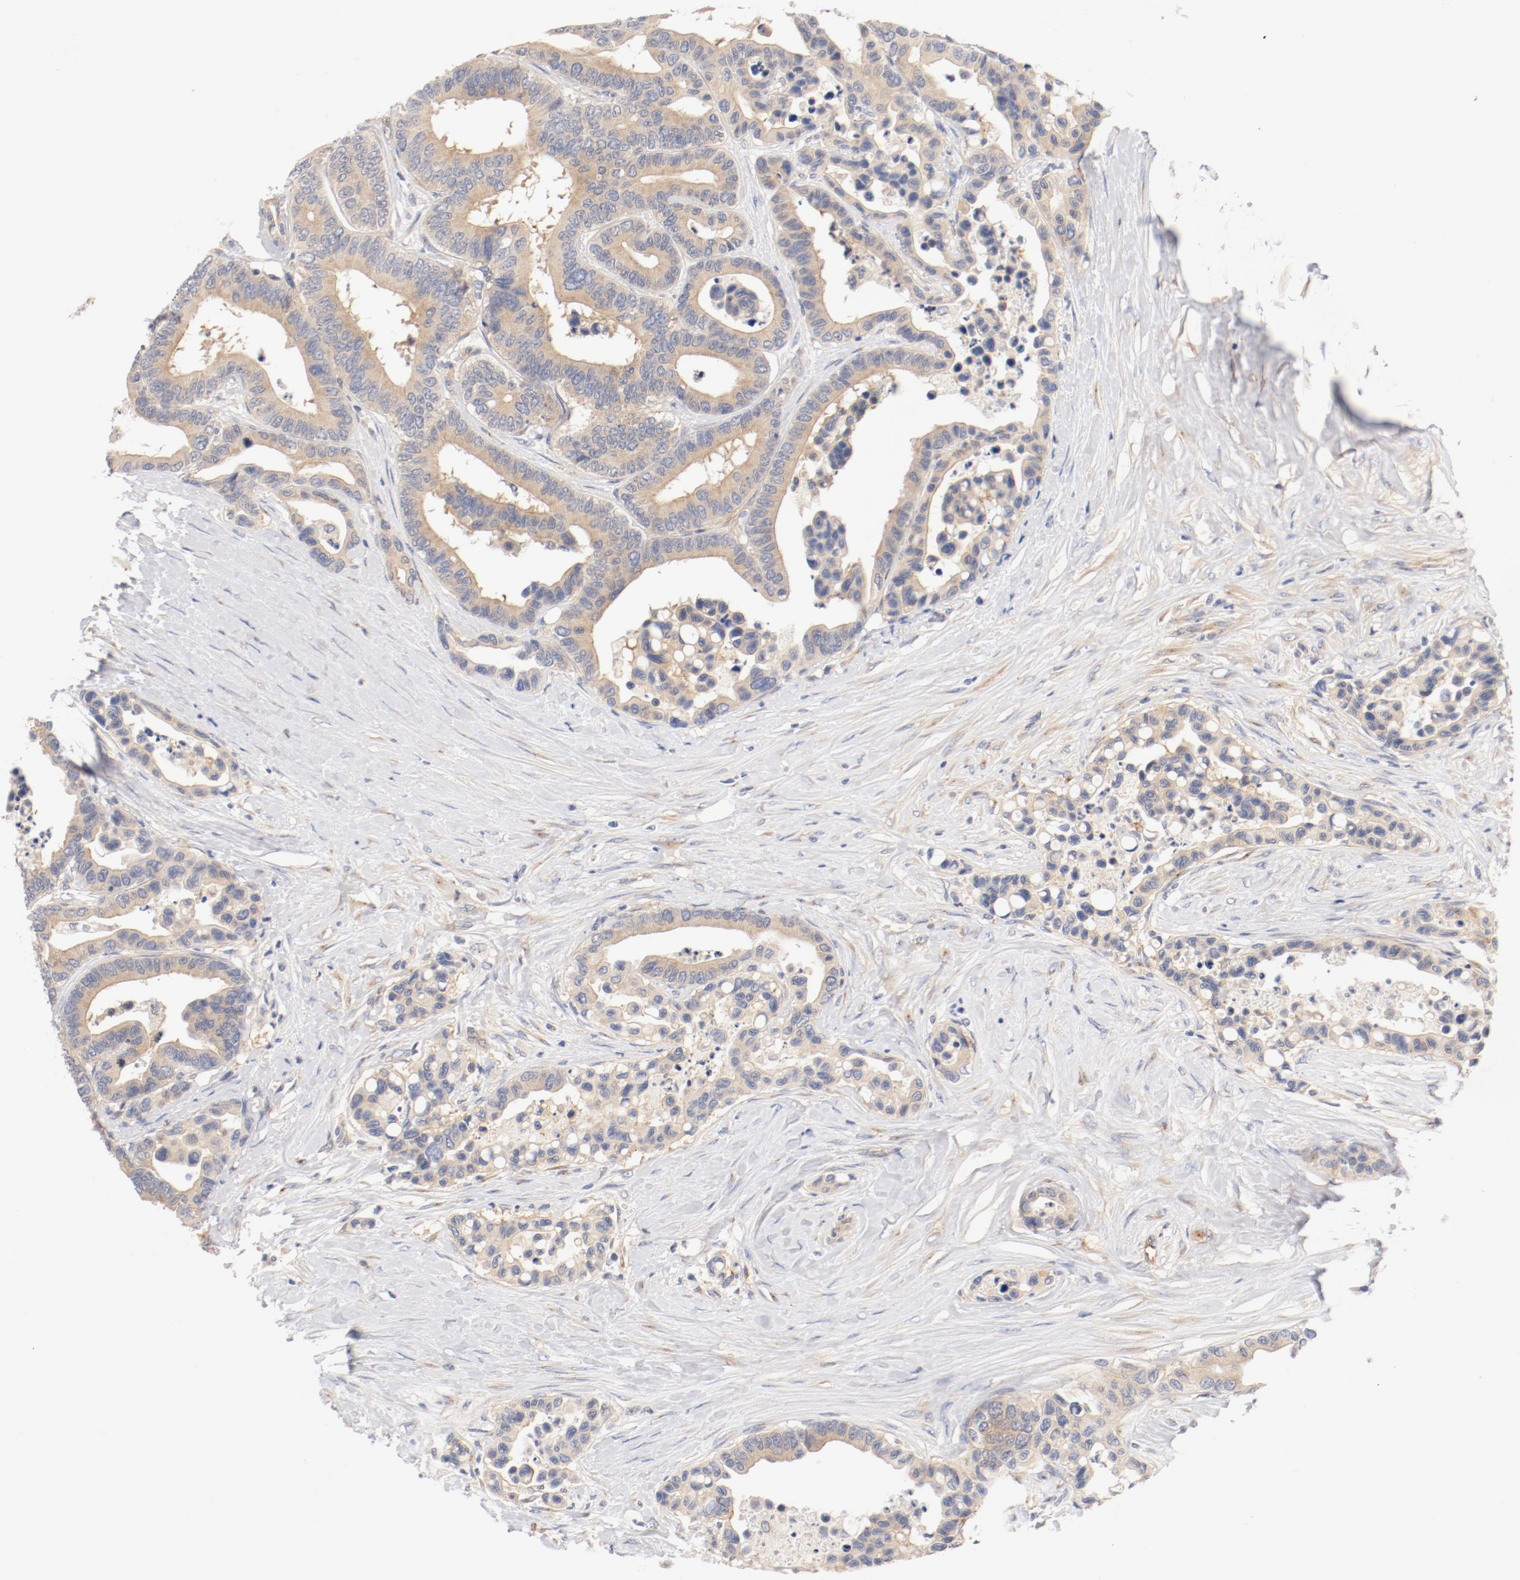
{"staining": {"intensity": "weak", "quantity": ">75%", "location": "cytoplasmic/membranous"}, "tissue": "colorectal cancer", "cell_type": "Tumor cells", "image_type": "cancer", "snomed": [{"axis": "morphology", "description": "Adenocarcinoma, NOS"}, {"axis": "topography", "description": "Colon"}], "caption": "An image of human adenocarcinoma (colorectal) stained for a protein reveals weak cytoplasmic/membranous brown staining in tumor cells.", "gene": "DYNC1H1", "patient": {"sex": "male", "age": 82}}